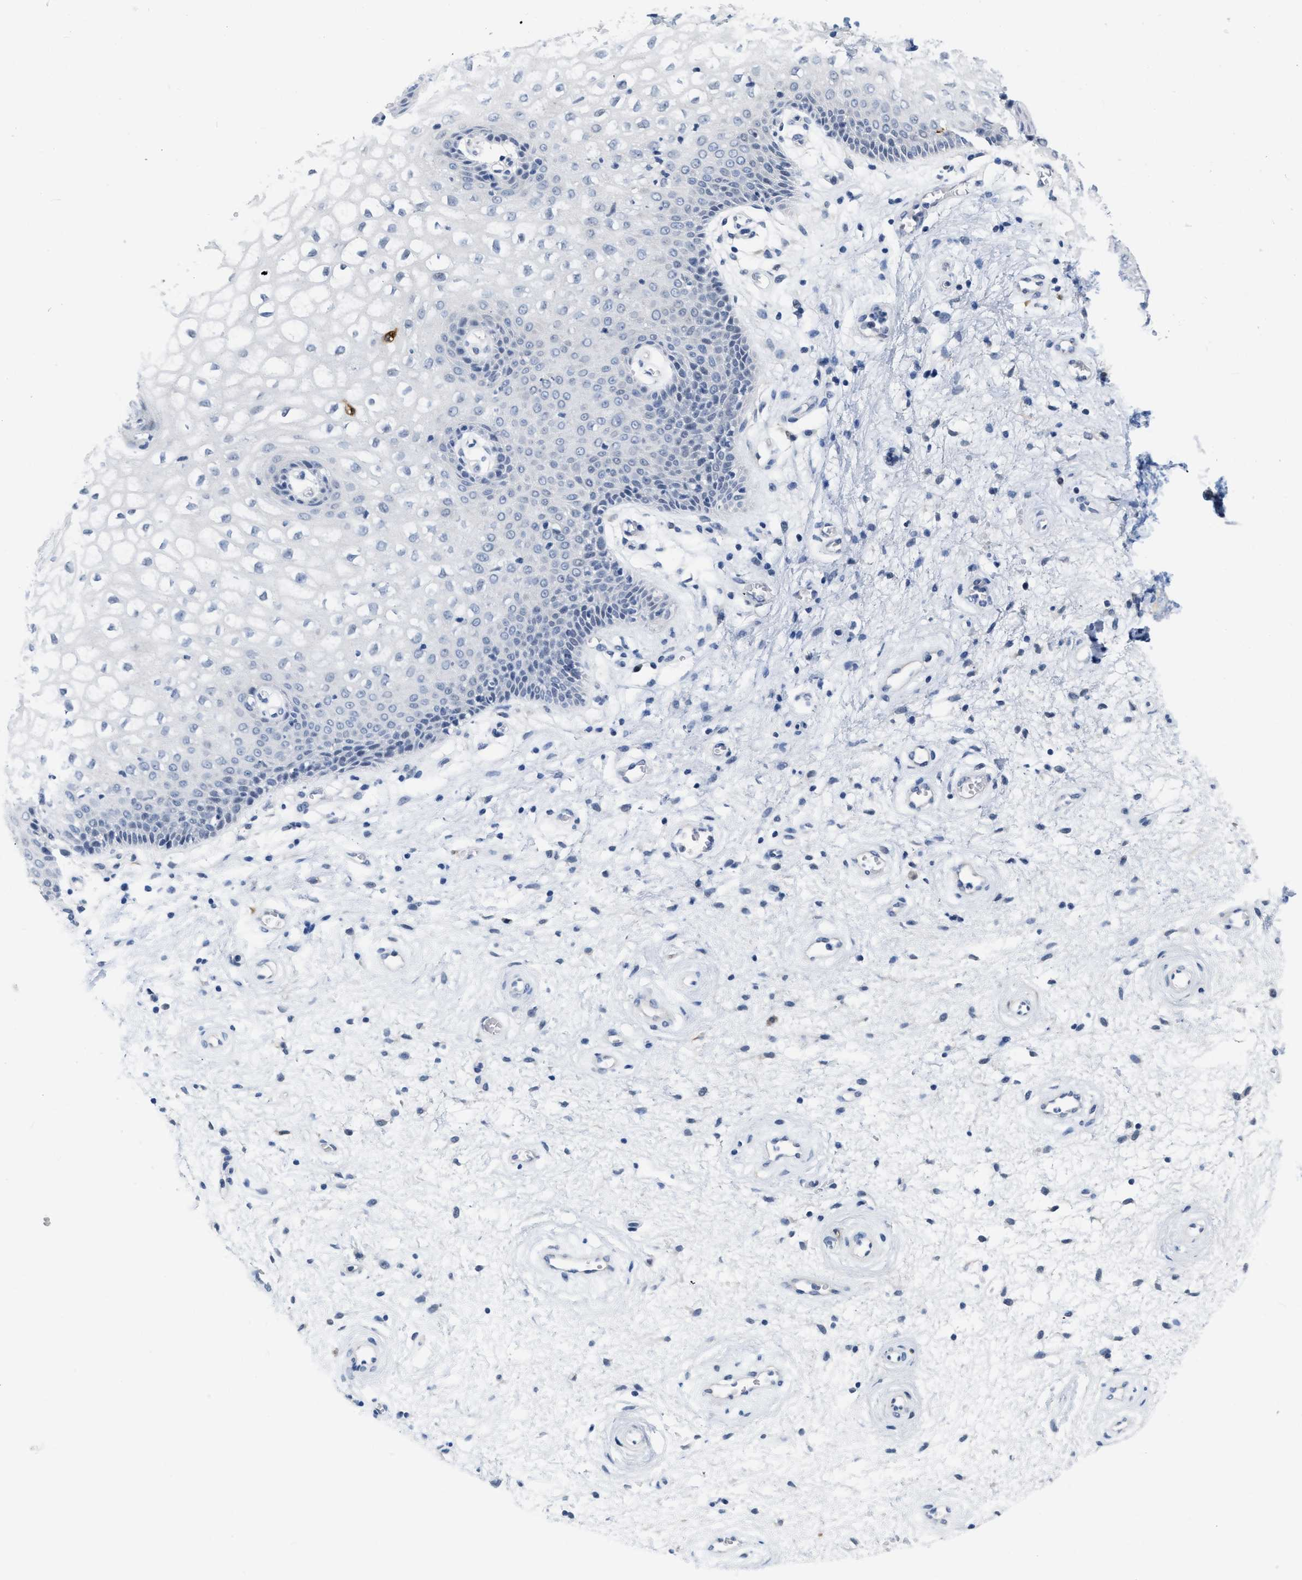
{"staining": {"intensity": "negative", "quantity": "none", "location": "none"}, "tissue": "vagina", "cell_type": "Squamous epithelial cells", "image_type": "normal", "snomed": [{"axis": "morphology", "description": "Normal tissue, NOS"}, {"axis": "topography", "description": "Vagina"}], "caption": "Vagina stained for a protein using immunohistochemistry shows no expression squamous epithelial cells.", "gene": "CRYM", "patient": {"sex": "female", "age": 34}}